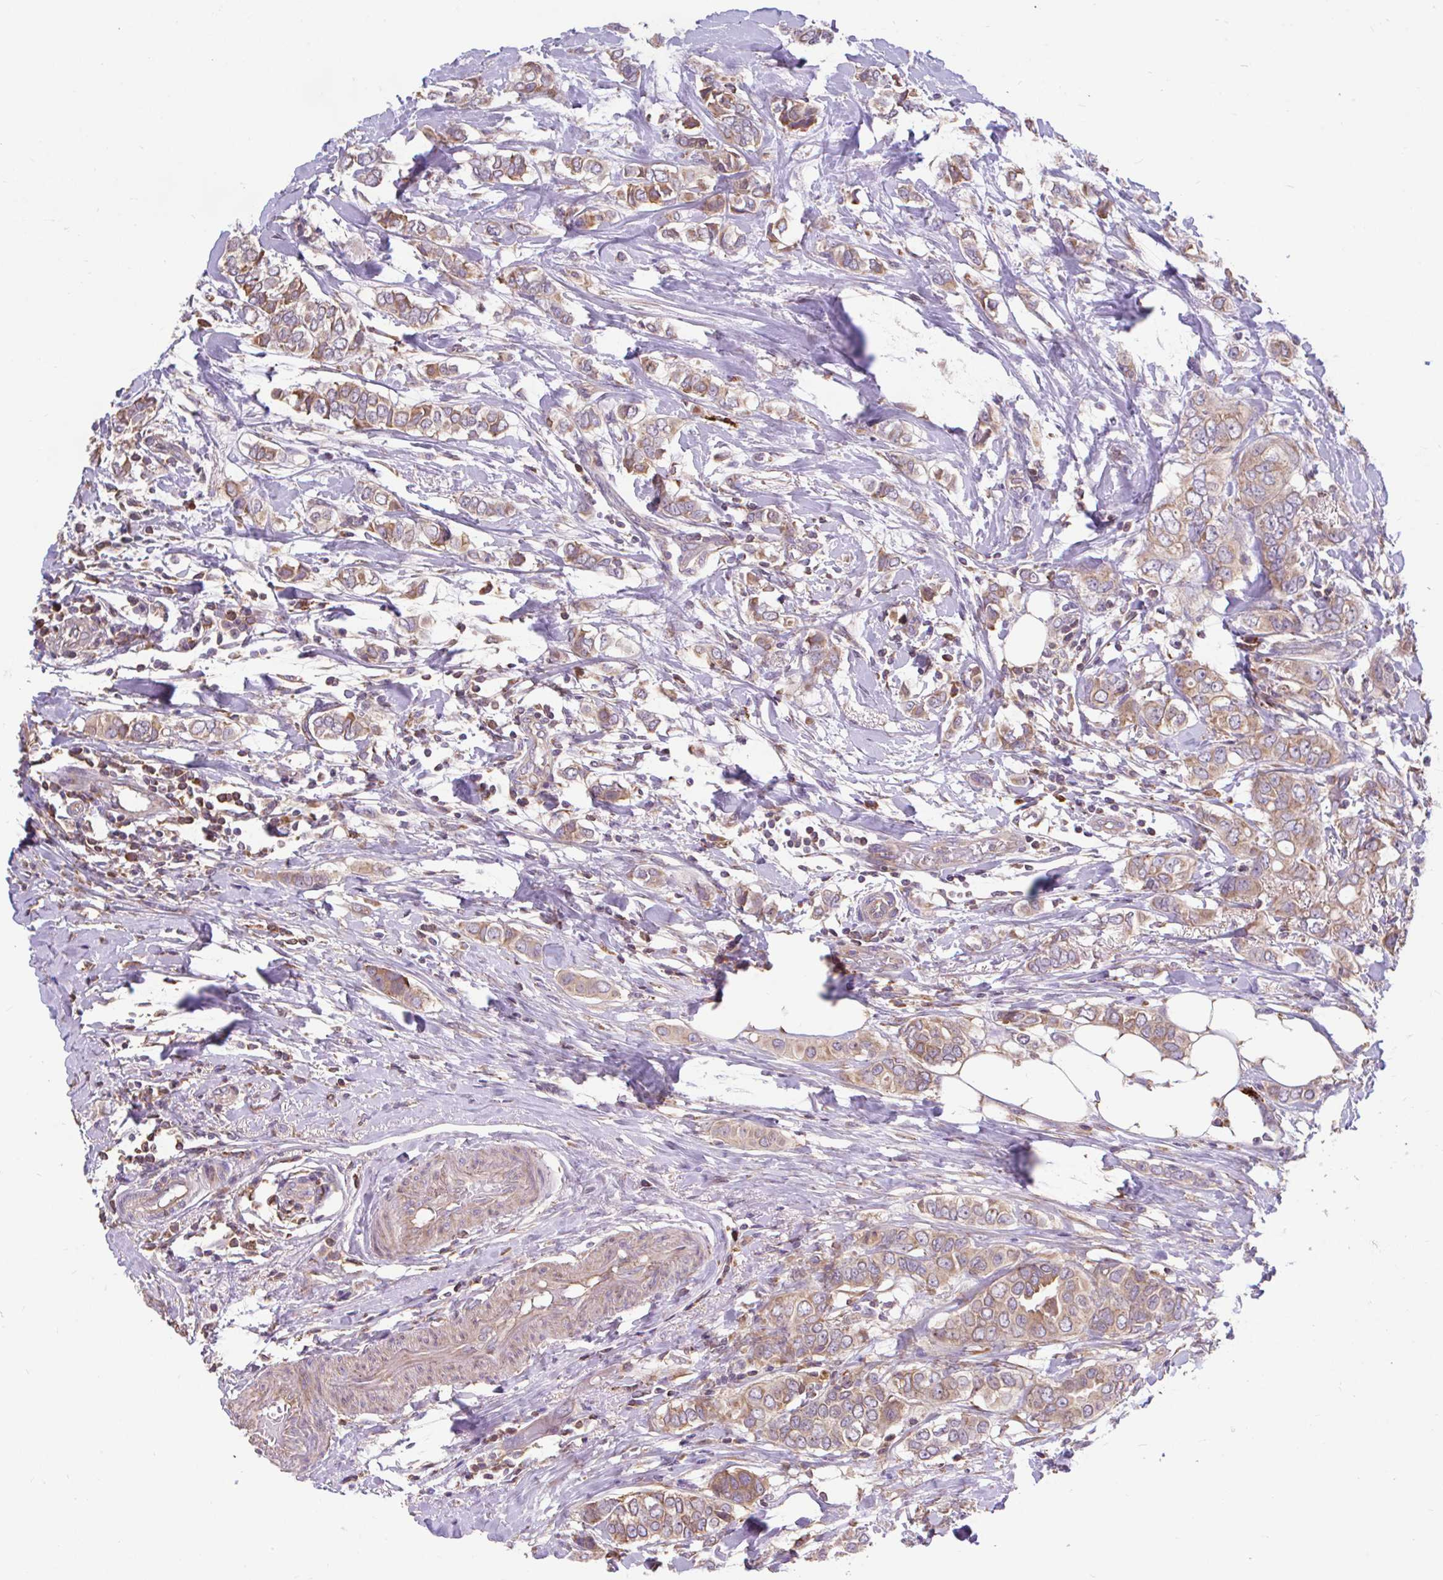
{"staining": {"intensity": "moderate", "quantity": ">75%", "location": "cytoplasmic/membranous"}, "tissue": "breast cancer", "cell_type": "Tumor cells", "image_type": "cancer", "snomed": [{"axis": "morphology", "description": "Lobular carcinoma"}, {"axis": "topography", "description": "Breast"}], "caption": "Immunohistochemistry of human lobular carcinoma (breast) demonstrates medium levels of moderate cytoplasmic/membranous expression in approximately >75% of tumor cells.", "gene": "RALBP1", "patient": {"sex": "female", "age": 51}}